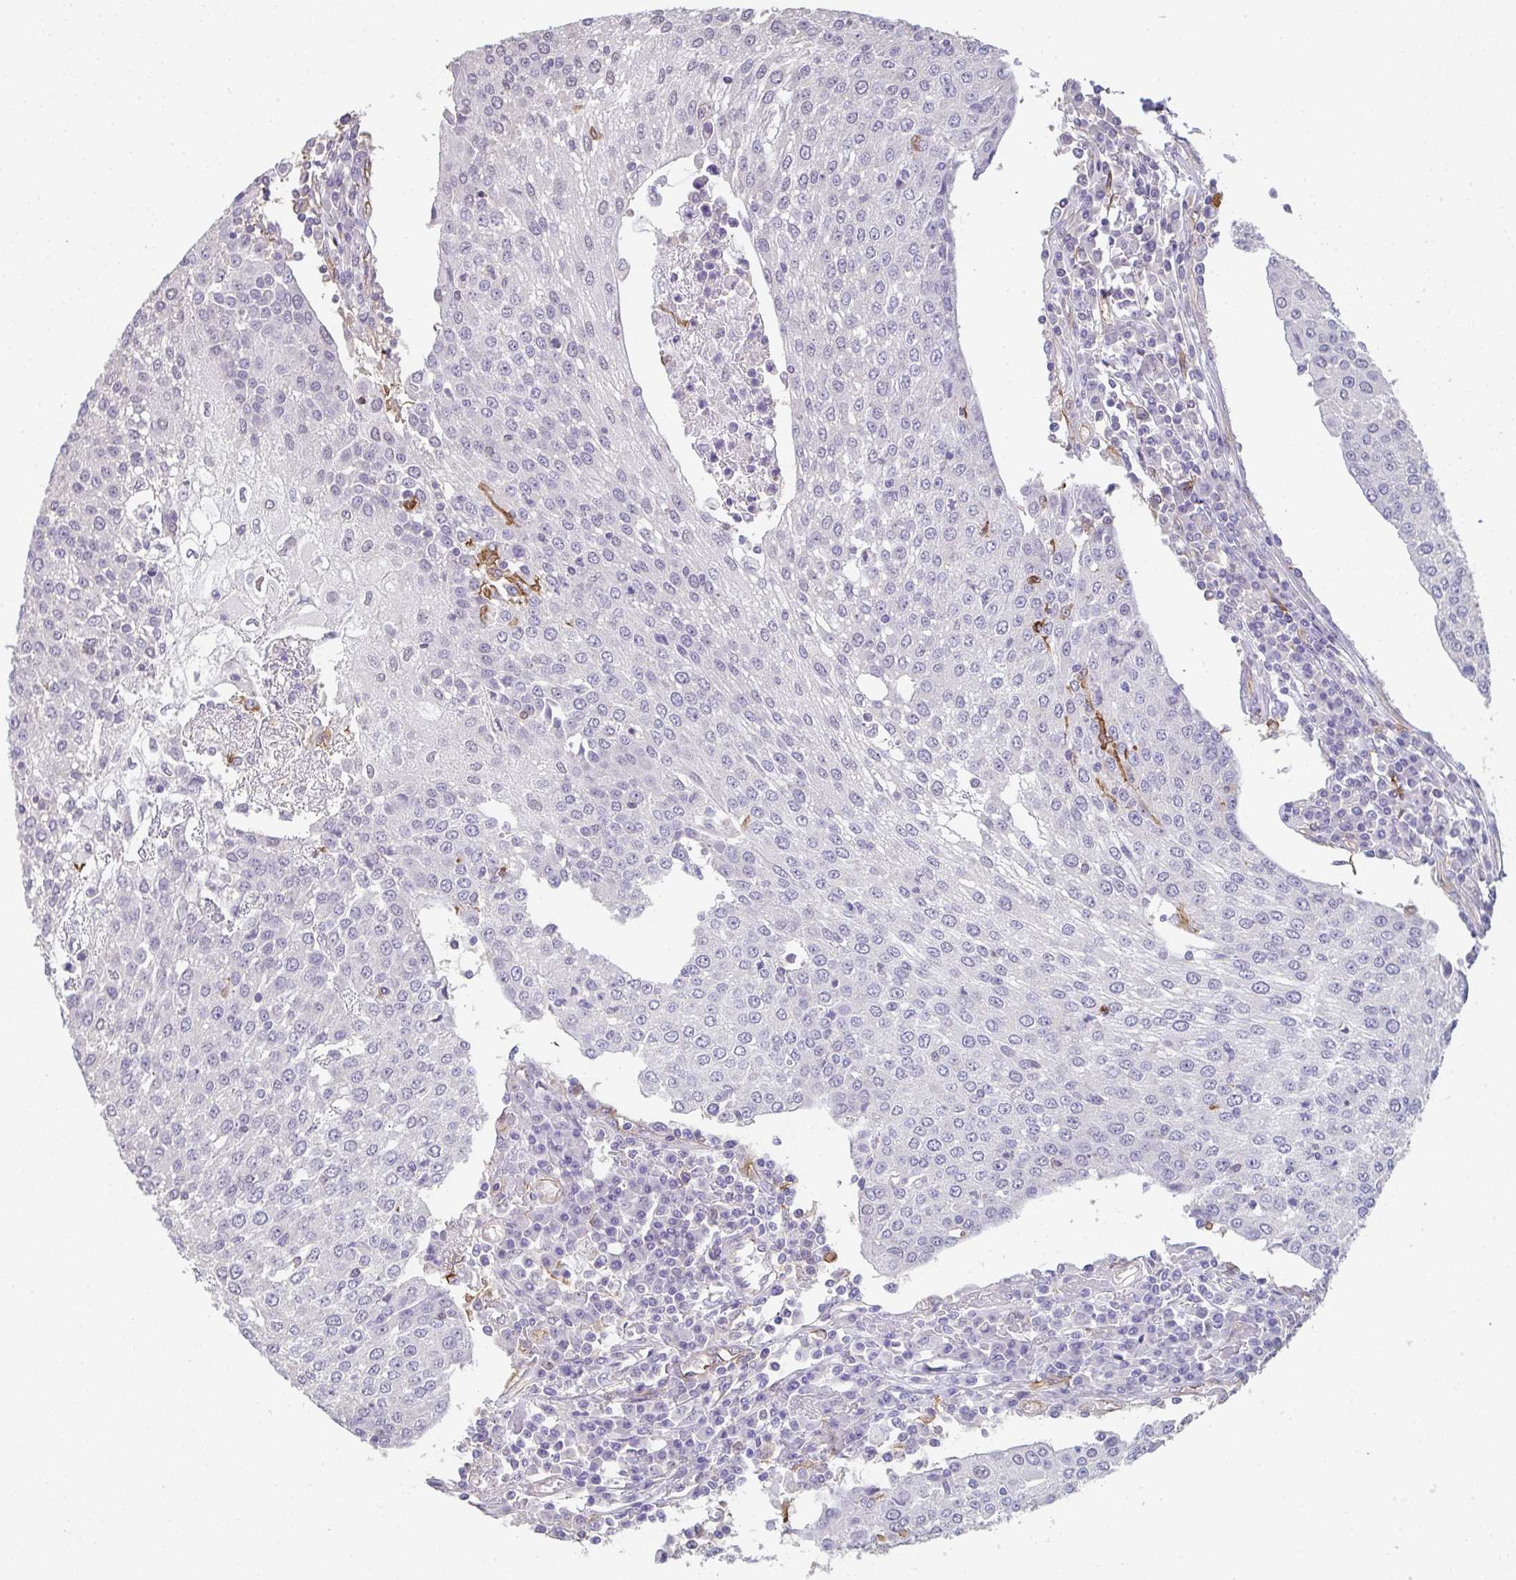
{"staining": {"intensity": "negative", "quantity": "none", "location": "none"}, "tissue": "urothelial cancer", "cell_type": "Tumor cells", "image_type": "cancer", "snomed": [{"axis": "morphology", "description": "Urothelial carcinoma, High grade"}, {"axis": "topography", "description": "Urinary bladder"}], "caption": "Protein analysis of urothelial carcinoma (high-grade) shows no significant positivity in tumor cells. Brightfield microscopy of immunohistochemistry (IHC) stained with DAB (brown) and hematoxylin (blue), captured at high magnification.", "gene": "DBN1", "patient": {"sex": "female", "age": 85}}